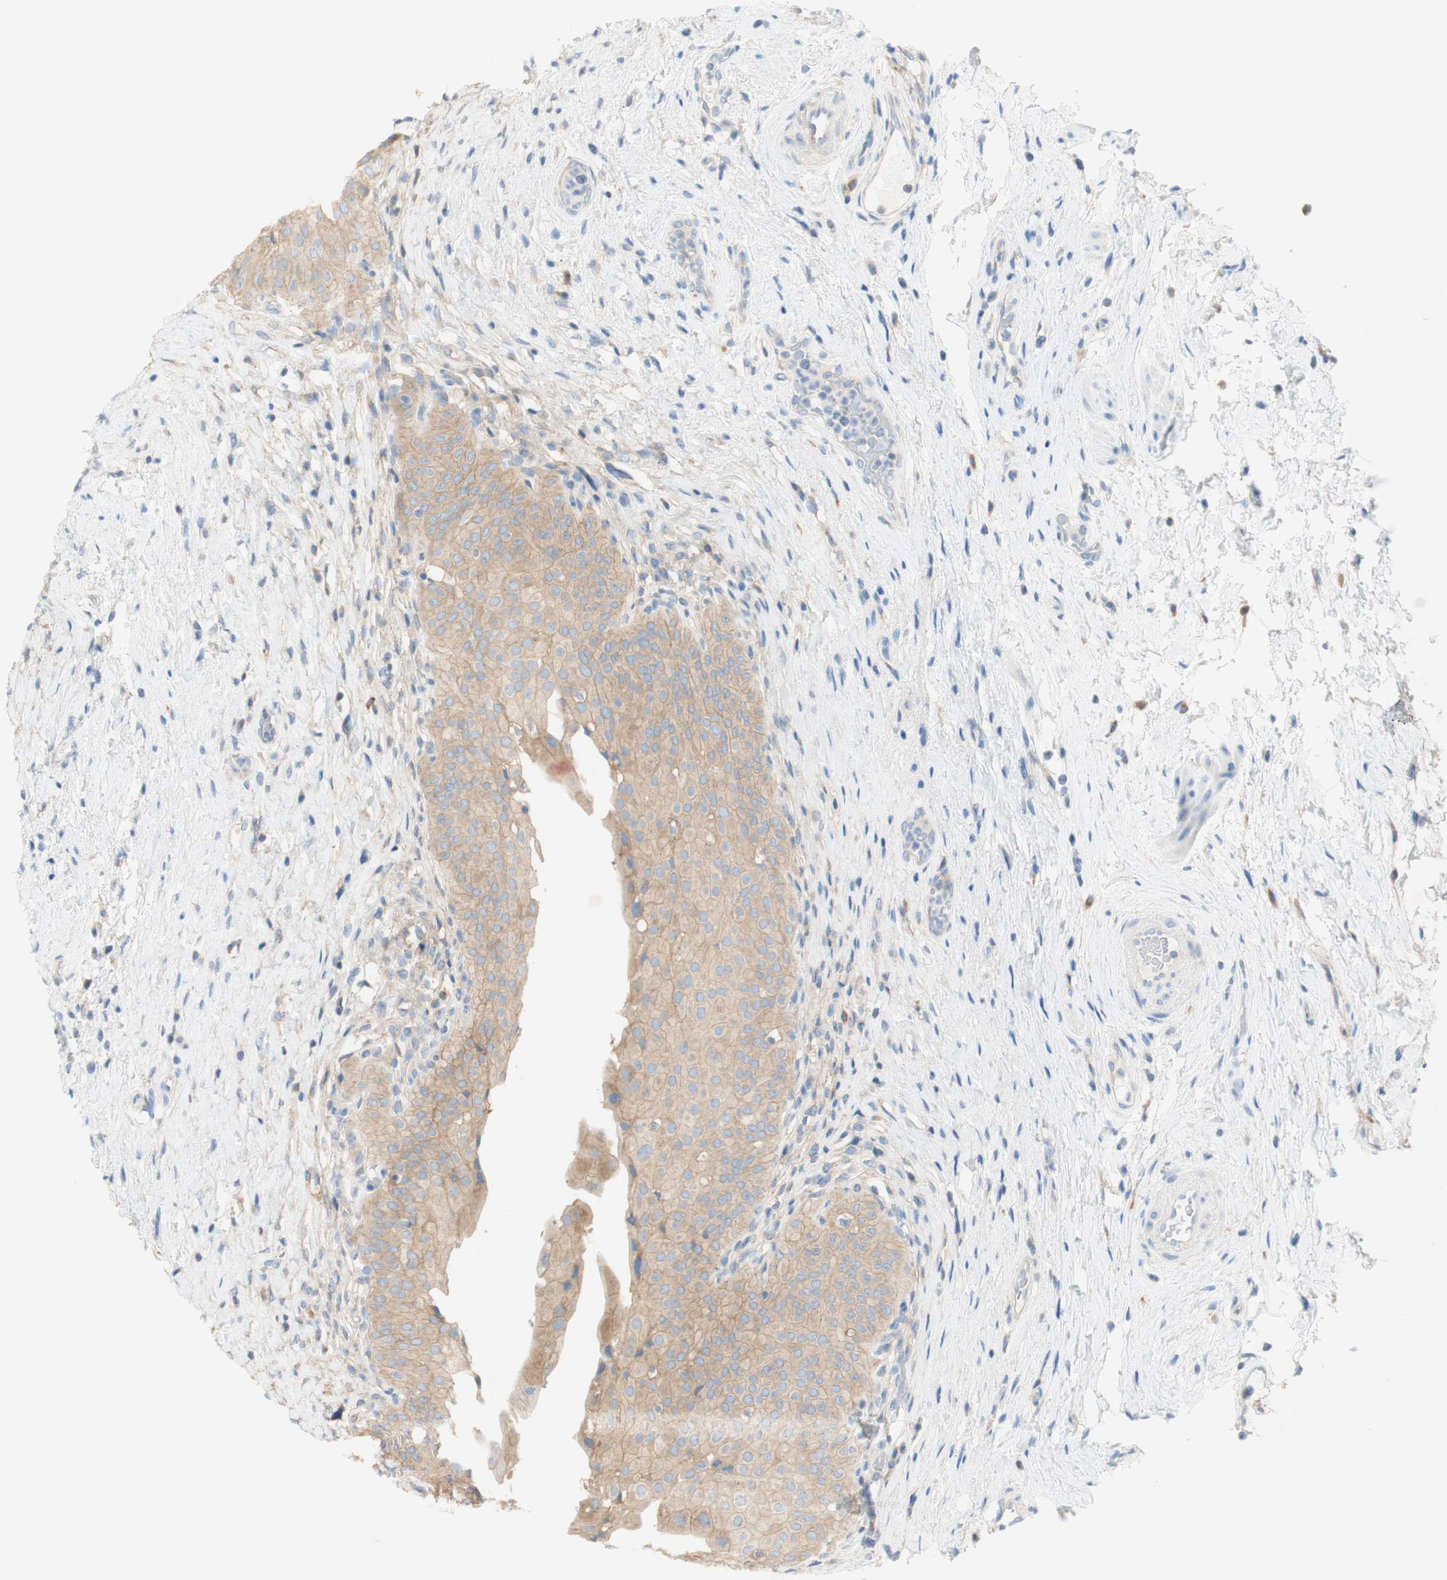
{"staining": {"intensity": "weak", "quantity": ">75%", "location": "cytoplasmic/membranous"}, "tissue": "urinary bladder", "cell_type": "Urothelial cells", "image_type": "normal", "snomed": [{"axis": "morphology", "description": "Normal tissue, NOS"}, {"axis": "morphology", "description": "Urothelial carcinoma, High grade"}, {"axis": "topography", "description": "Urinary bladder"}], "caption": "The immunohistochemical stain shows weak cytoplasmic/membranous positivity in urothelial cells of unremarkable urinary bladder. Nuclei are stained in blue.", "gene": "ATP2B1", "patient": {"sex": "male", "age": 46}}